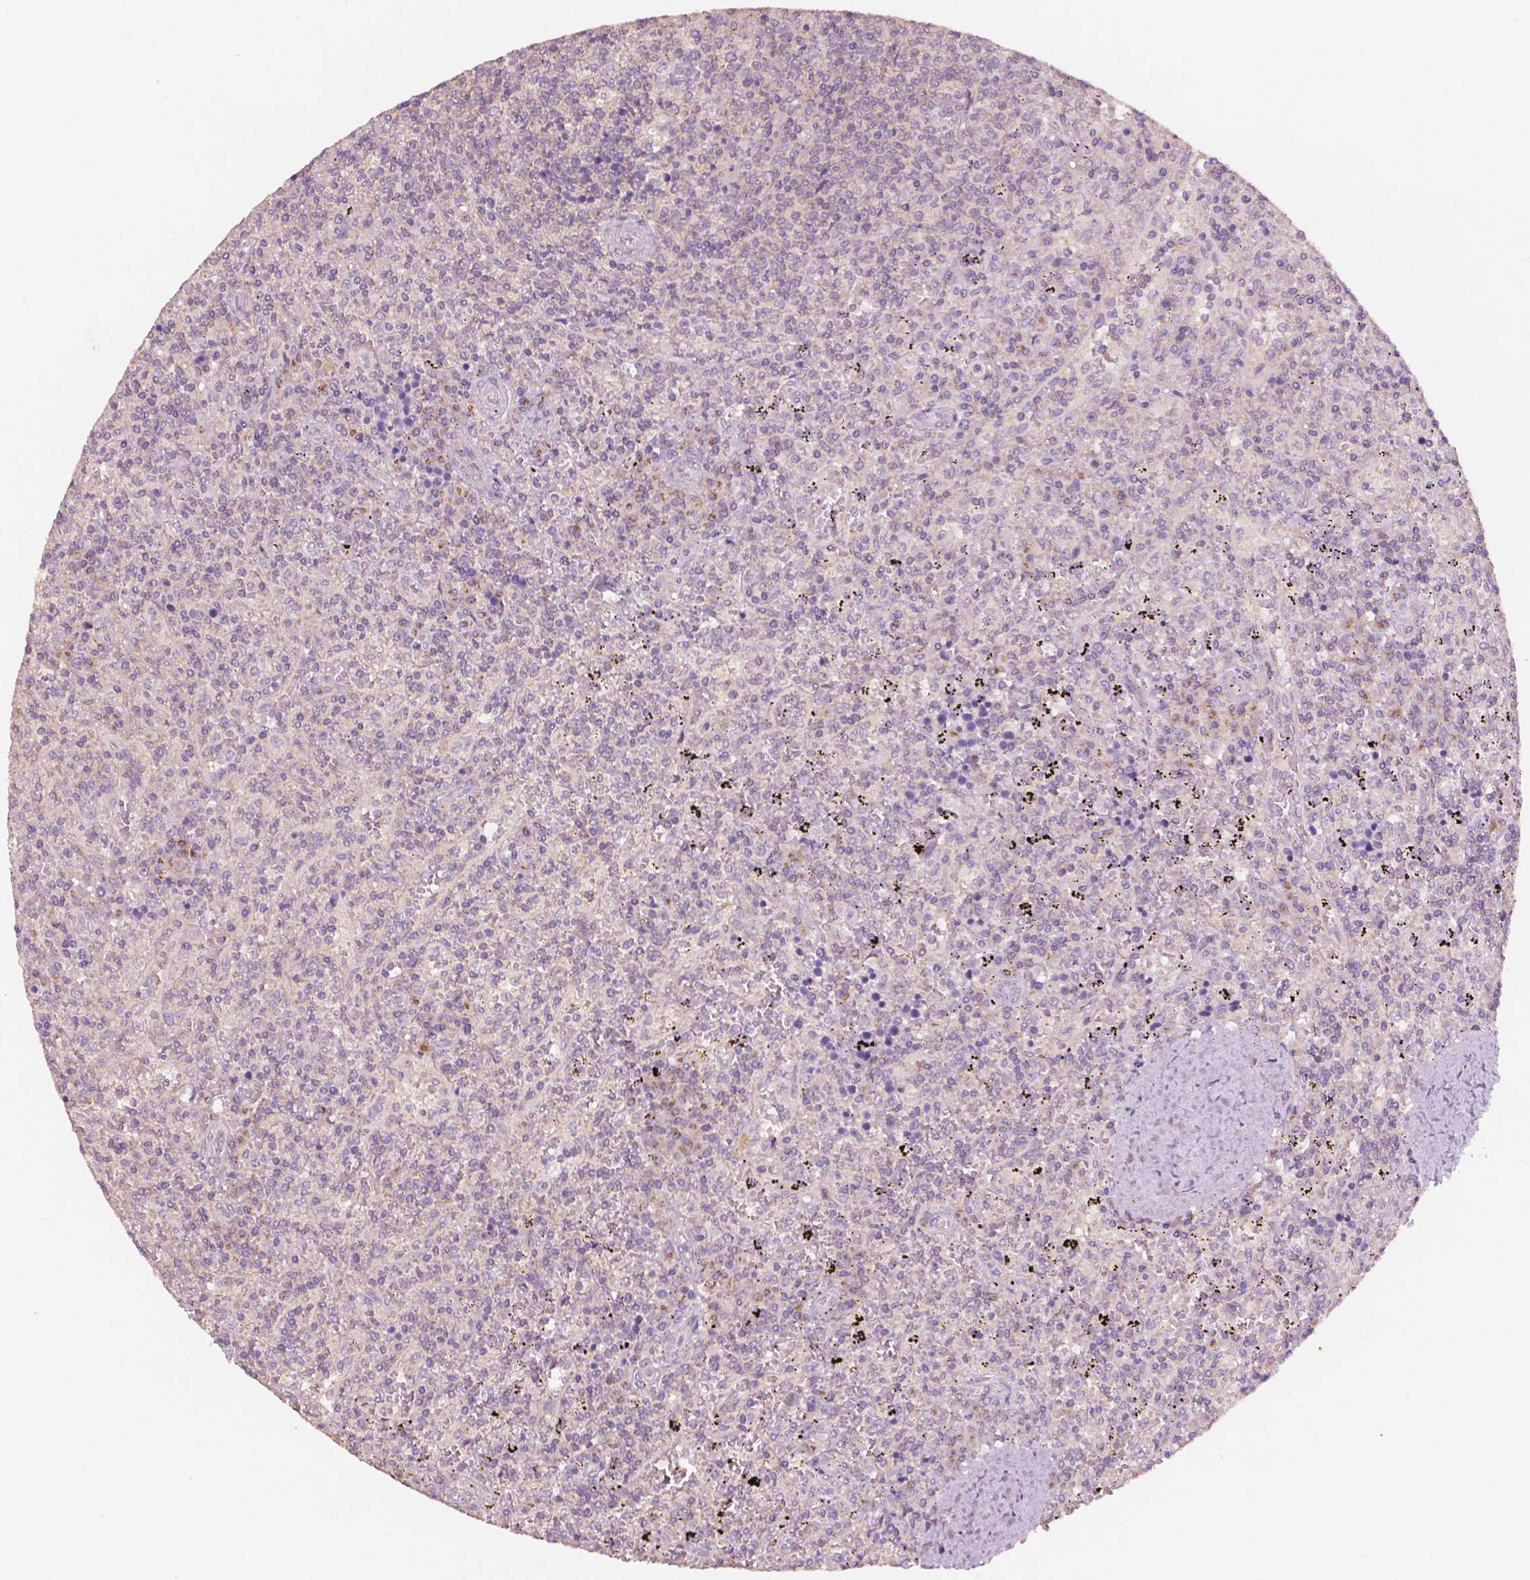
{"staining": {"intensity": "negative", "quantity": "none", "location": "none"}, "tissue": "lymphoma", "cell_type": "Tumor cells", "image_type": "cancer", "snomed": [{"axis": "morphology", "description": "Malignant lymphoma, non-Hodgkin's type, Low grade"}, {"axis": "topography", "description": "Spleen"}], "caption": "A histopathology image of lymphoma stained for a protein demonstrates no brown staining in tumor cells.", "gene": "CHPT1", "patient": {"sex": "male", "age": 62}}